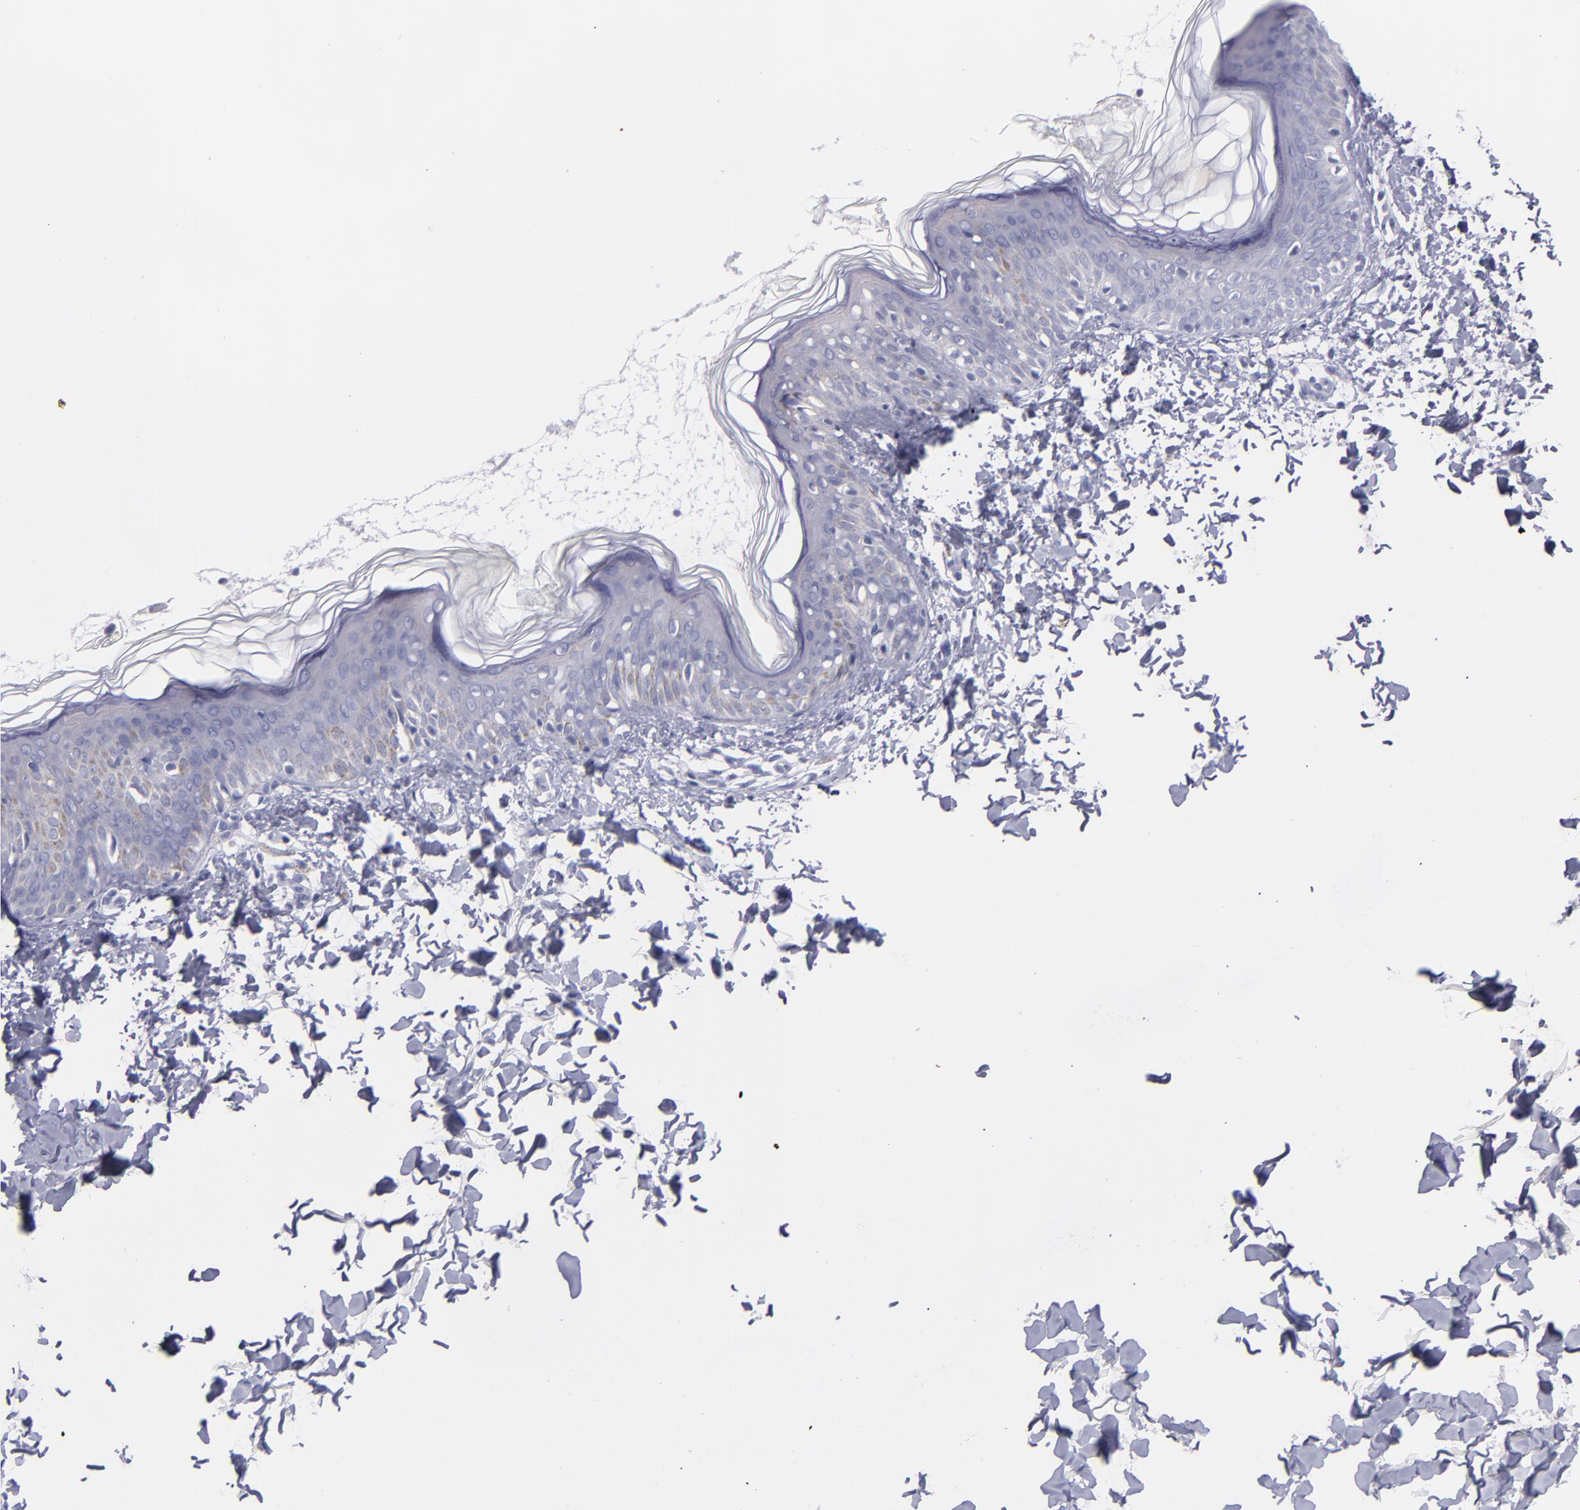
{"staining": {"intensity": "negative", "quantity": "none", "location": "none"}, "tissue": "skin", "cell_type": "Fibroblasts", "image_type": "normal", "snomed": [{"axis": "morphology", "description": "Normal tissue, NOS"}, {"axis": "topography", "description": "Skin"}], "caption": "IHC photomicrograph of benign skin: skin stained with DAB (3,3'-diaminobenzidine) reveals no significant protein expression in fibroblasts.", "gene": "SNAP25", "patient": {"sex": "female", "age": 4}}